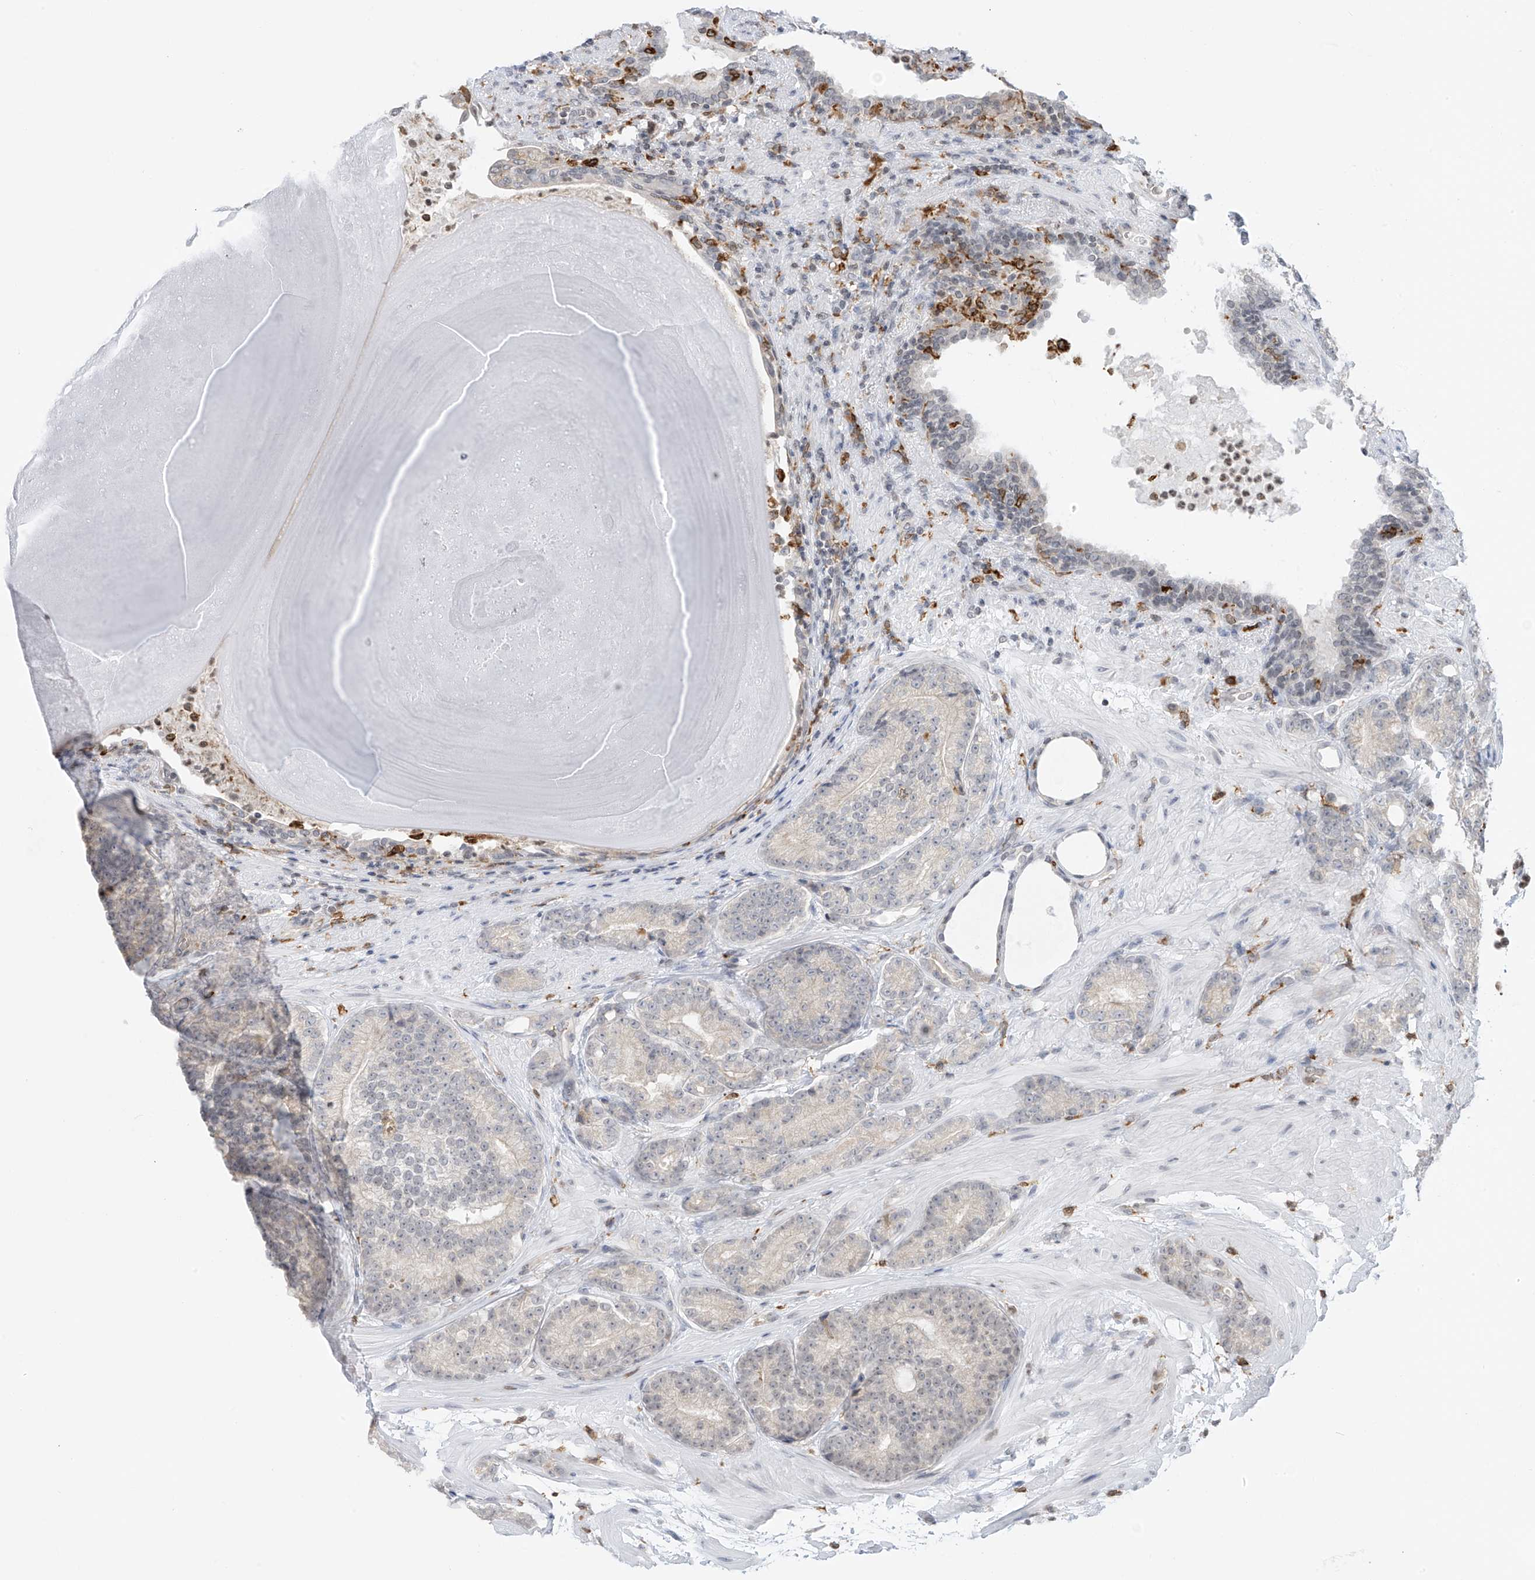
{"staining": {"intensity": "negative", "quantity": "none", "location": "none"}, "tissue": "prostate cancer", "cell_type": "Tumor cells", "image_type": "cancer", "snomed": [{"axis": "morphology", "description": "Adenocarcinoma, High grade"}, {"axis": "topography", "description": "Prostate"}], "caption": "High-grade adenocarcinoma (prostate) stained for a protein using IHC exhibits no expression tumor cells.", "gene": "TBXAS1", "patient": {"sex": "male", "age": 61}}